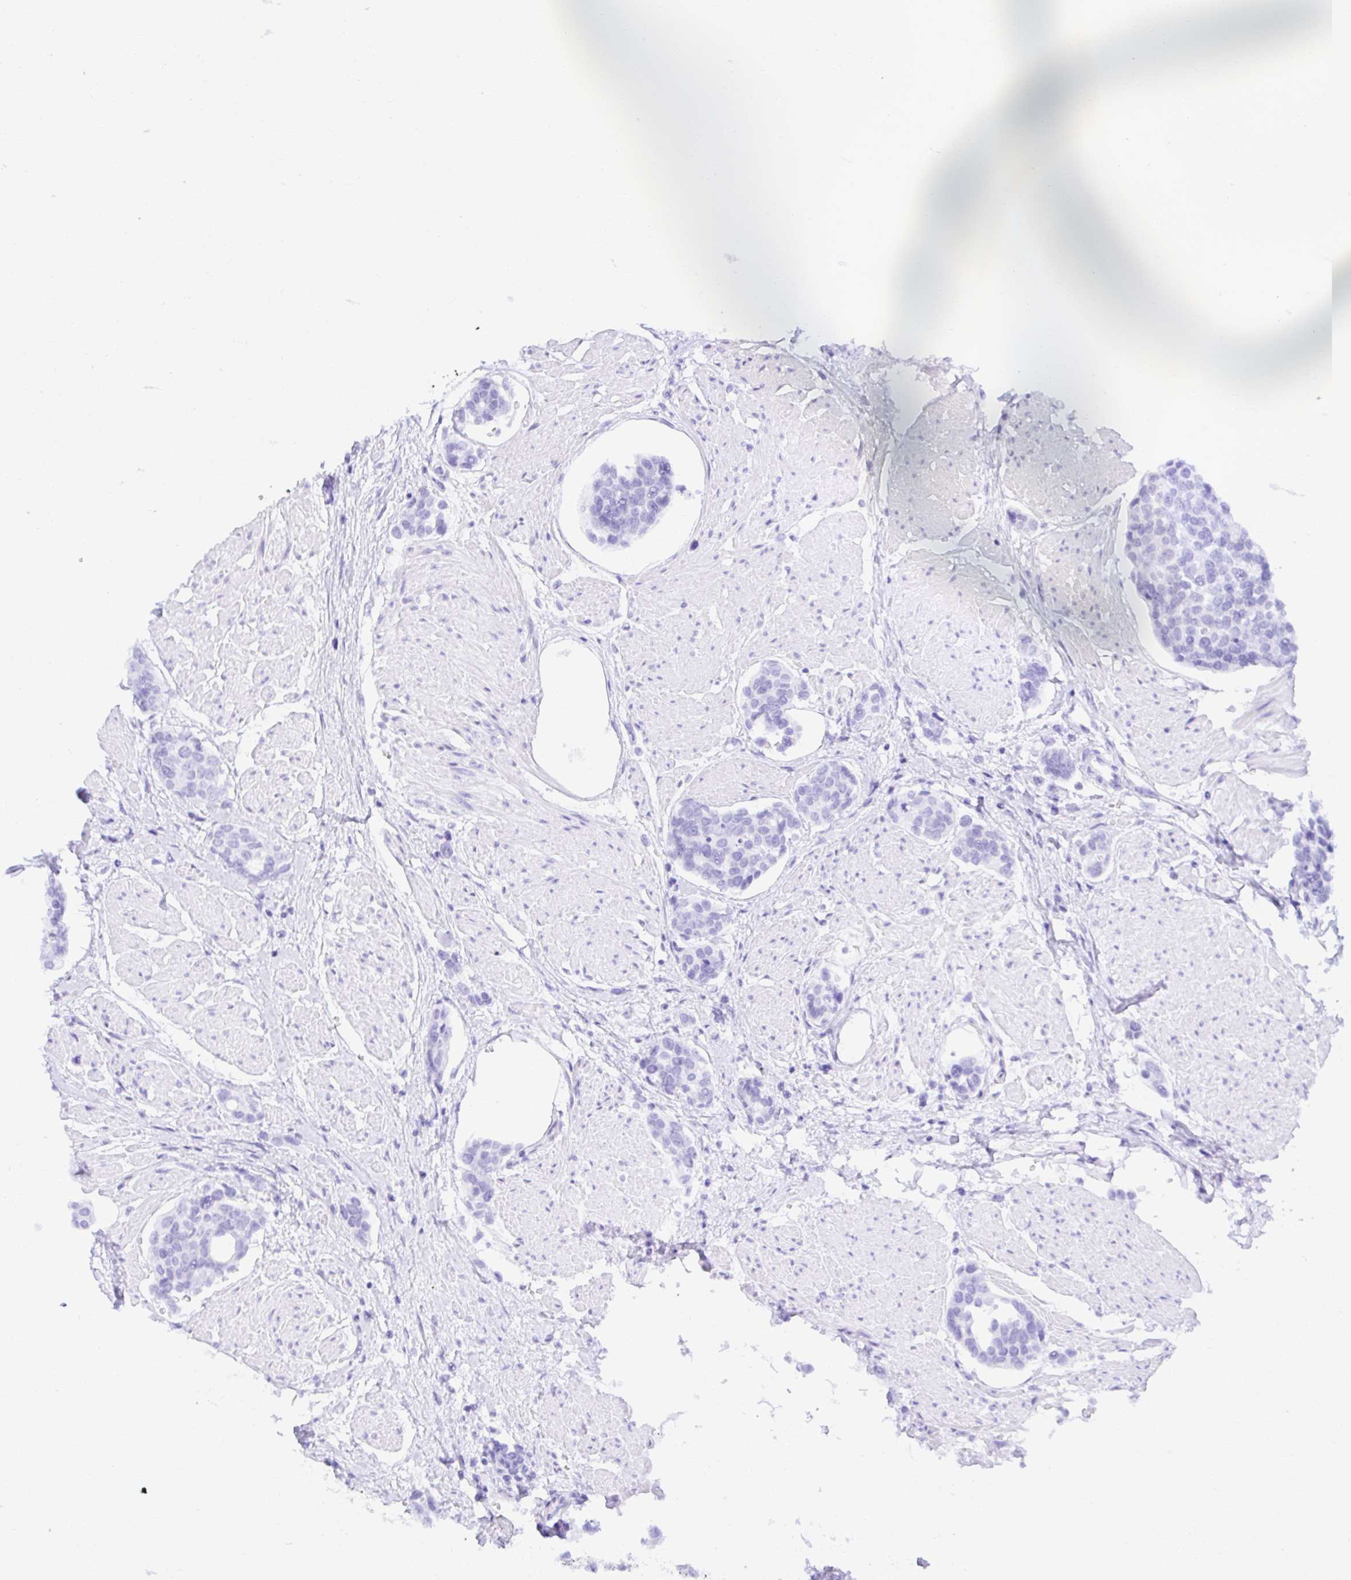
{"staining": {"intensity": "negative", "quantity": "none", "location": "none"}, "tissue": "urothelial cancer", "cell_type": "Tumor cells", "image_type": "cancer", "snomed": [{"axis": "morphology", "description": "Urothelial carcinoma, High grade"}, {"axis": "topography", "description": "Urinary bladder"}], "caption": "This is a micrograph of immunohistochemistry staining of urothelial cancer, which shows no staining in tumor cells. (Immunohistochemistry (ihc), brightfield microscopy, high magnification).", "gene": "FATE1", "patient": {"sex": "male", "age": 78}}